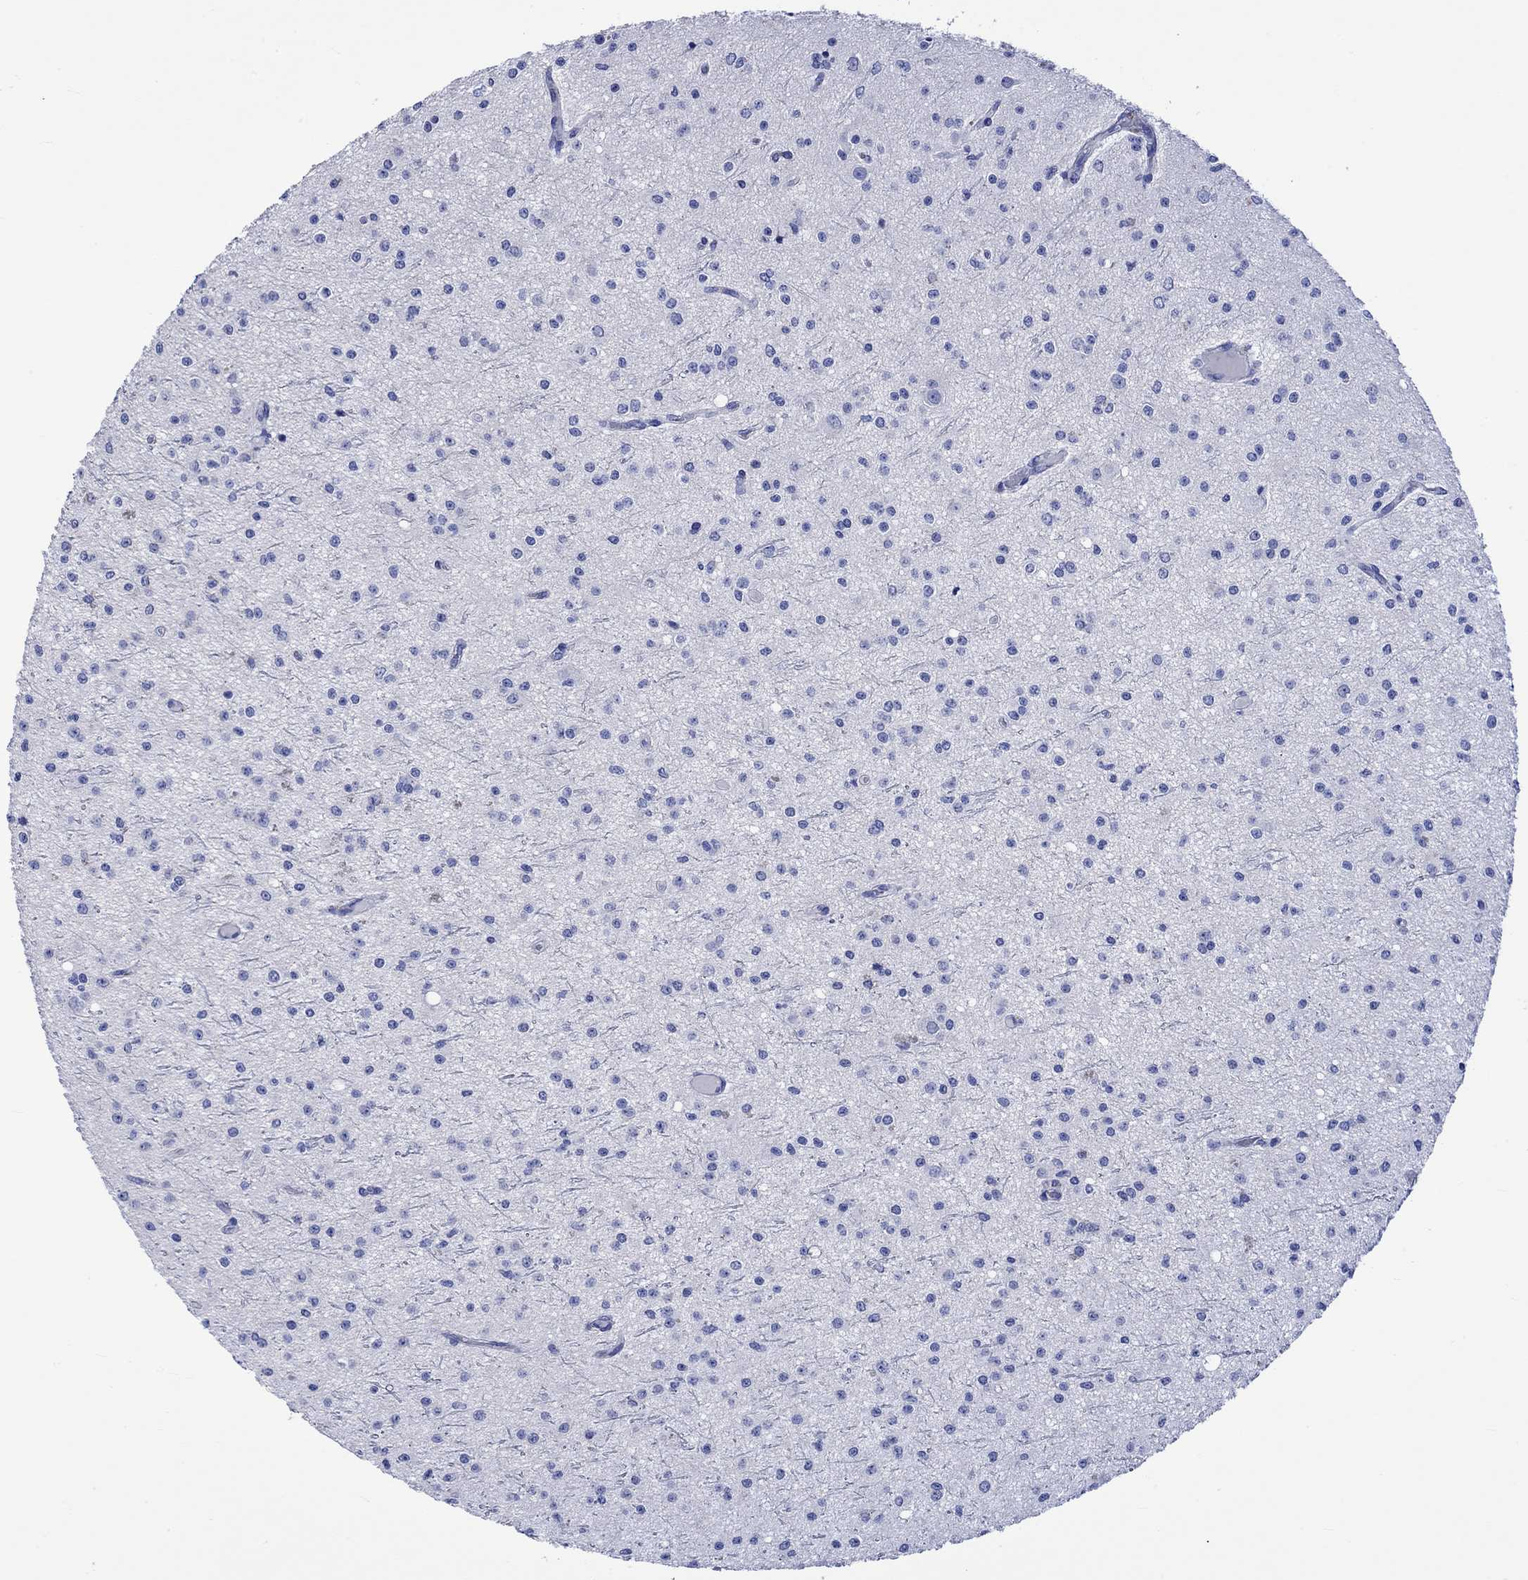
{"staining": {"intensity": "negative", "quantity": "none", "location": "none"}, "tissue": "glioma", "cell_type": "Tumor cells", "image_type": "cancer", "snomed": [{"axis": "morphology", "description": "Glioma, malignant, Low grade"}, {"axis": "topography", "description": "Brain"}], "caption": "An immunohistochemistry photomicrograph of malignant glioma (low-grade) is shown. There is no staining in tumor cells of malignant glioma (low-grade).", "gene": "HARBI1", "patient": {"sex": "male", "age": 27}}